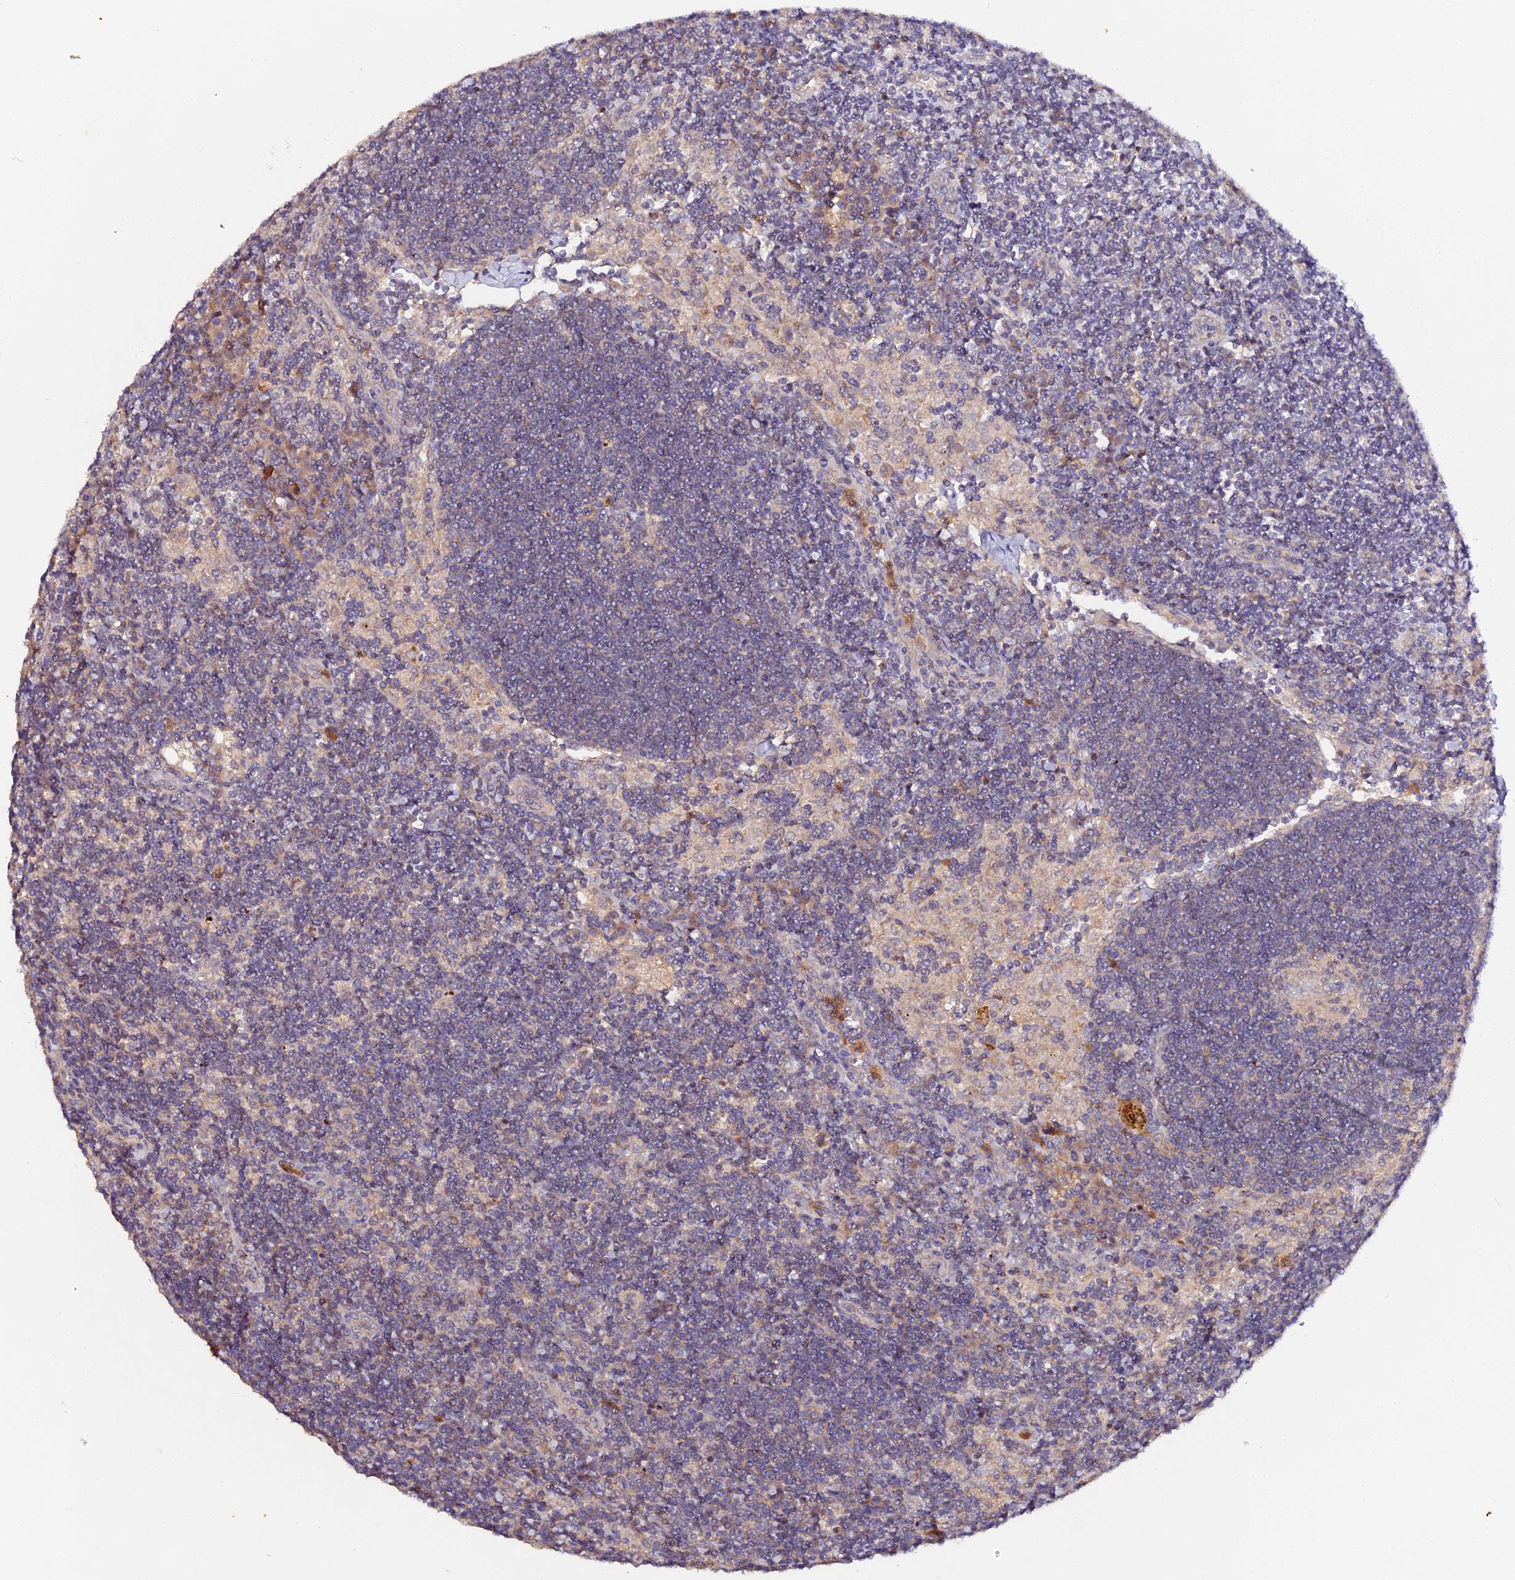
{"staining": {"intensity": "negative", "quantity": "none", "location": "none"}, "tissue": "lymph node", "cell_type": "Germinal center cells", "image_type": "normal", "snomed": [{"axis": "morphology", "description": "Normal tissue, NOS"}, {"axis": "topography", "description": "Lymph node"}], "caption": "Germinal center cells are negative for protein expression in unremarkable human lymph node. Nuclei are stained in blue.", "gene": "TRIM26", "patient": {"sex": "male", "age": 24}}